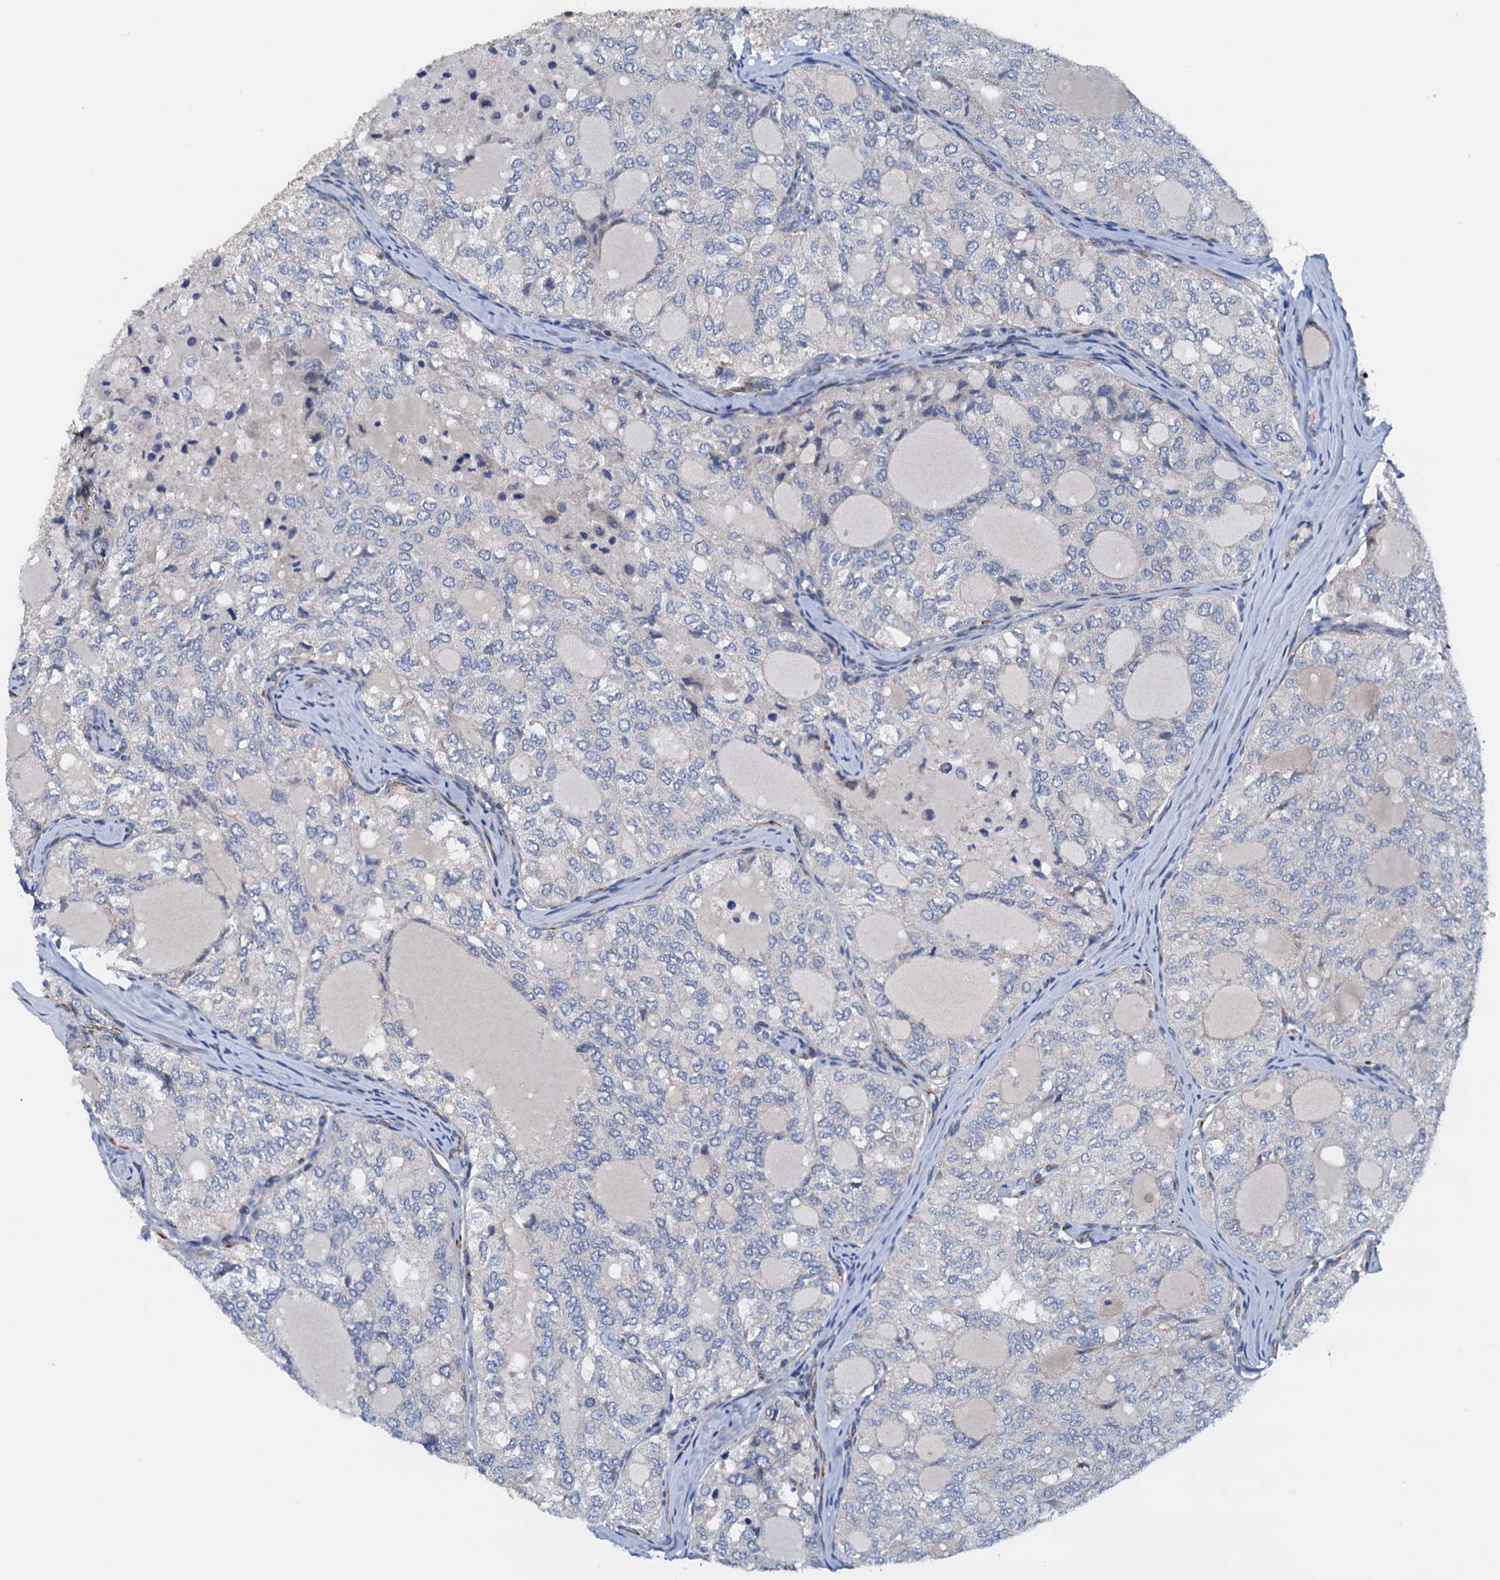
{"staining": {"intensity": "negative", "quantity": "none", "location": "none"}, "tissue": "thyroid cancer", "cell_type": "Tumor cells", "image_type": "cancer", "snomed": [{"axis": "morphology", "description": "Follicular adenoma carcinoma, NOS"}, {"axis": "topography", "description": "Thyroid gland"}], "caption": "The histopathology image exhibits no significant positivity in tumor cells of thyroid cancer (follicular adenoma carcinoma). Nuclei are stained in blue.", "gene": "RASSF9", "patient": {"sex": "male", "age": 75}}